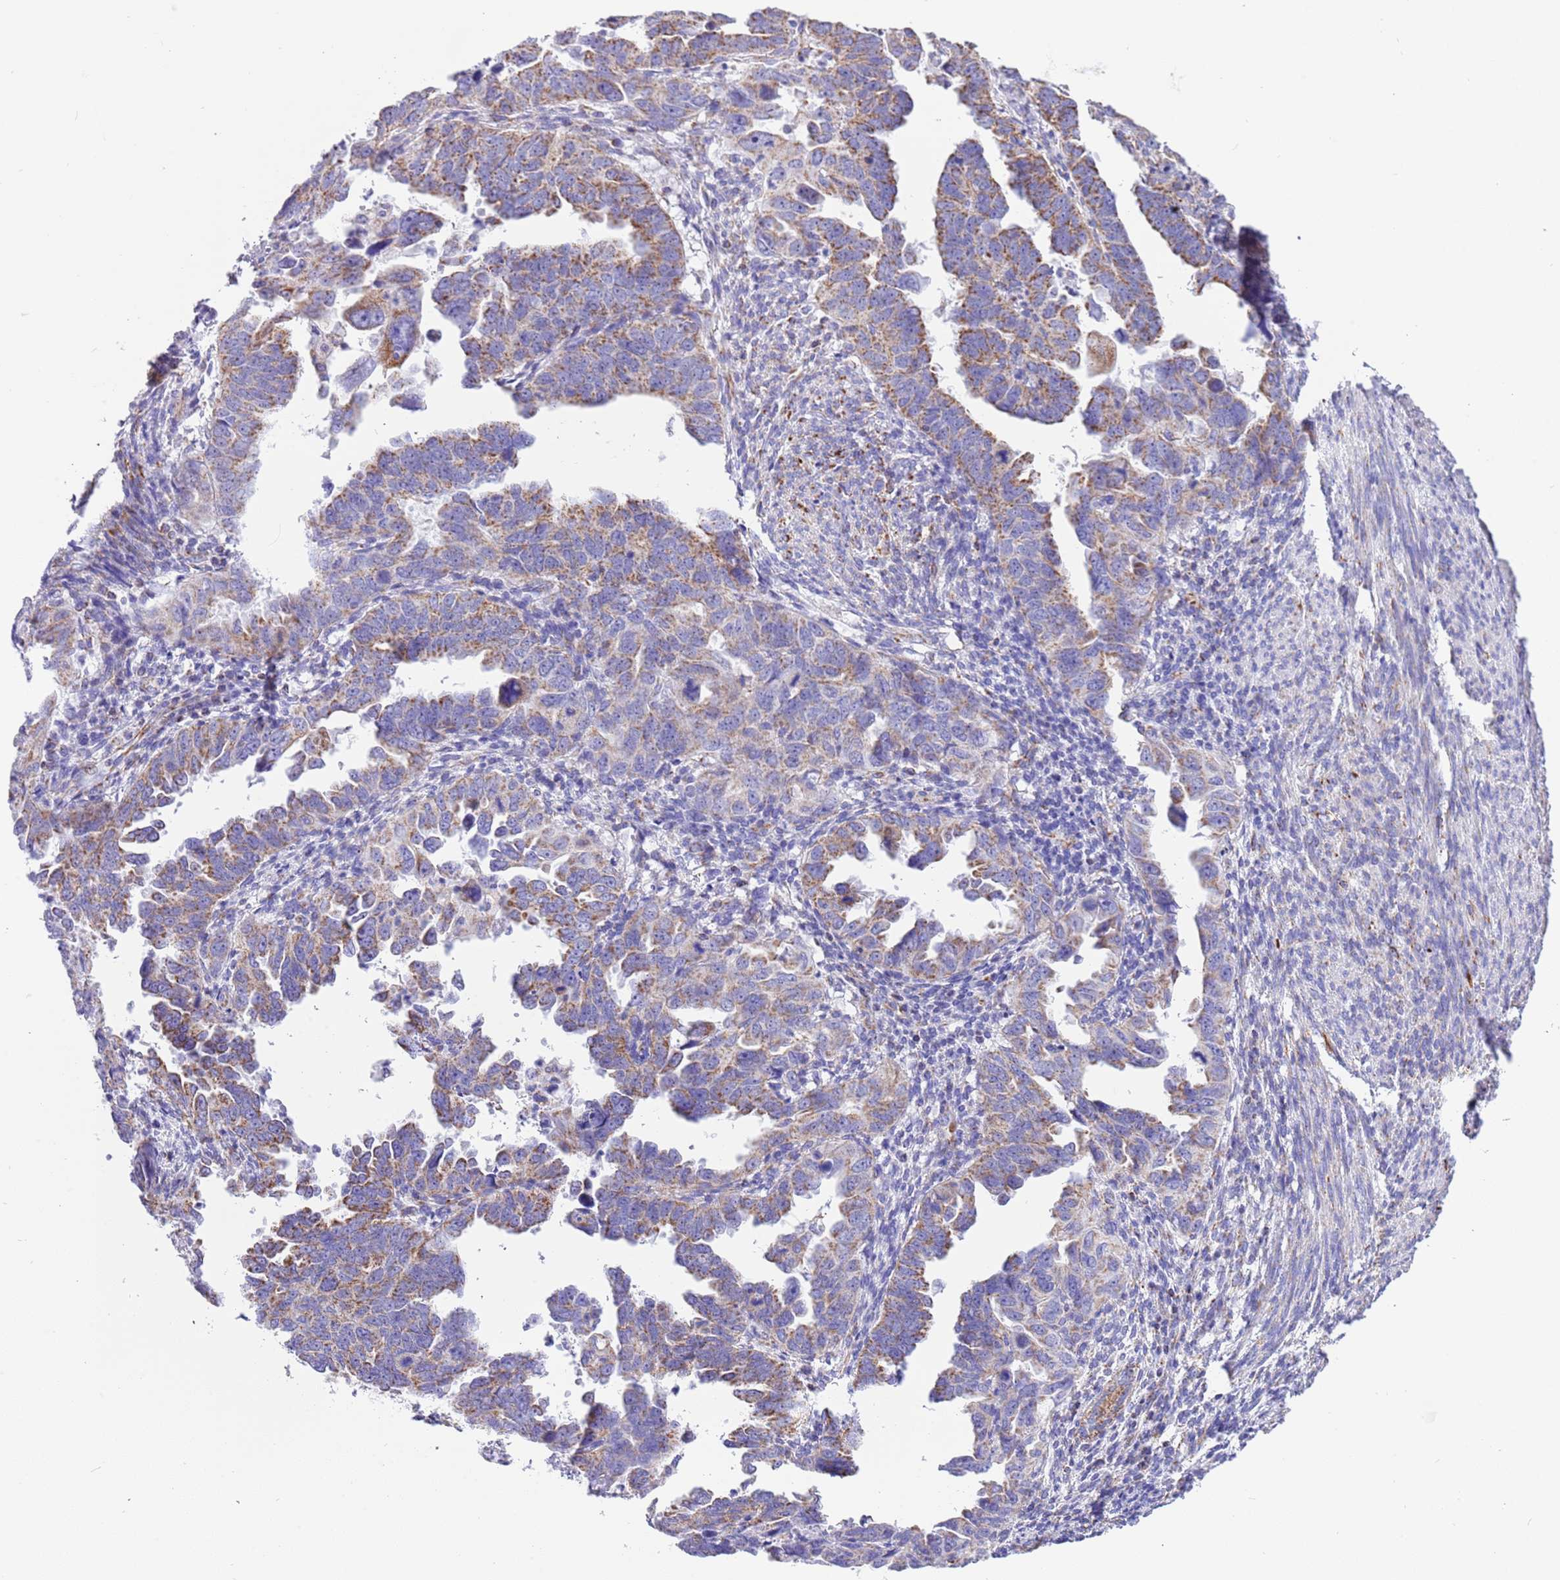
{"staining": {"intensity": "moderate", "quantity": ">75%", "location": "cytoplasmic/membranous"}, "tissue": "endometrial cancer", "cell_type": "Tumor cells", "image_type": "cancer", "snomed": [{"axis": "morphology", "description": "Adenocarcinoma, NOS"}, {"axis": "topography", "description": "Endometrium"}], "caption": "A medium amount of moderate cytoplasmic/membranous staining is identified in approximately >75% of tumor cells in endometrial cancer tissue.", "gene": "SUCLG2", "patient": {"sex": "female", "age": 65}}